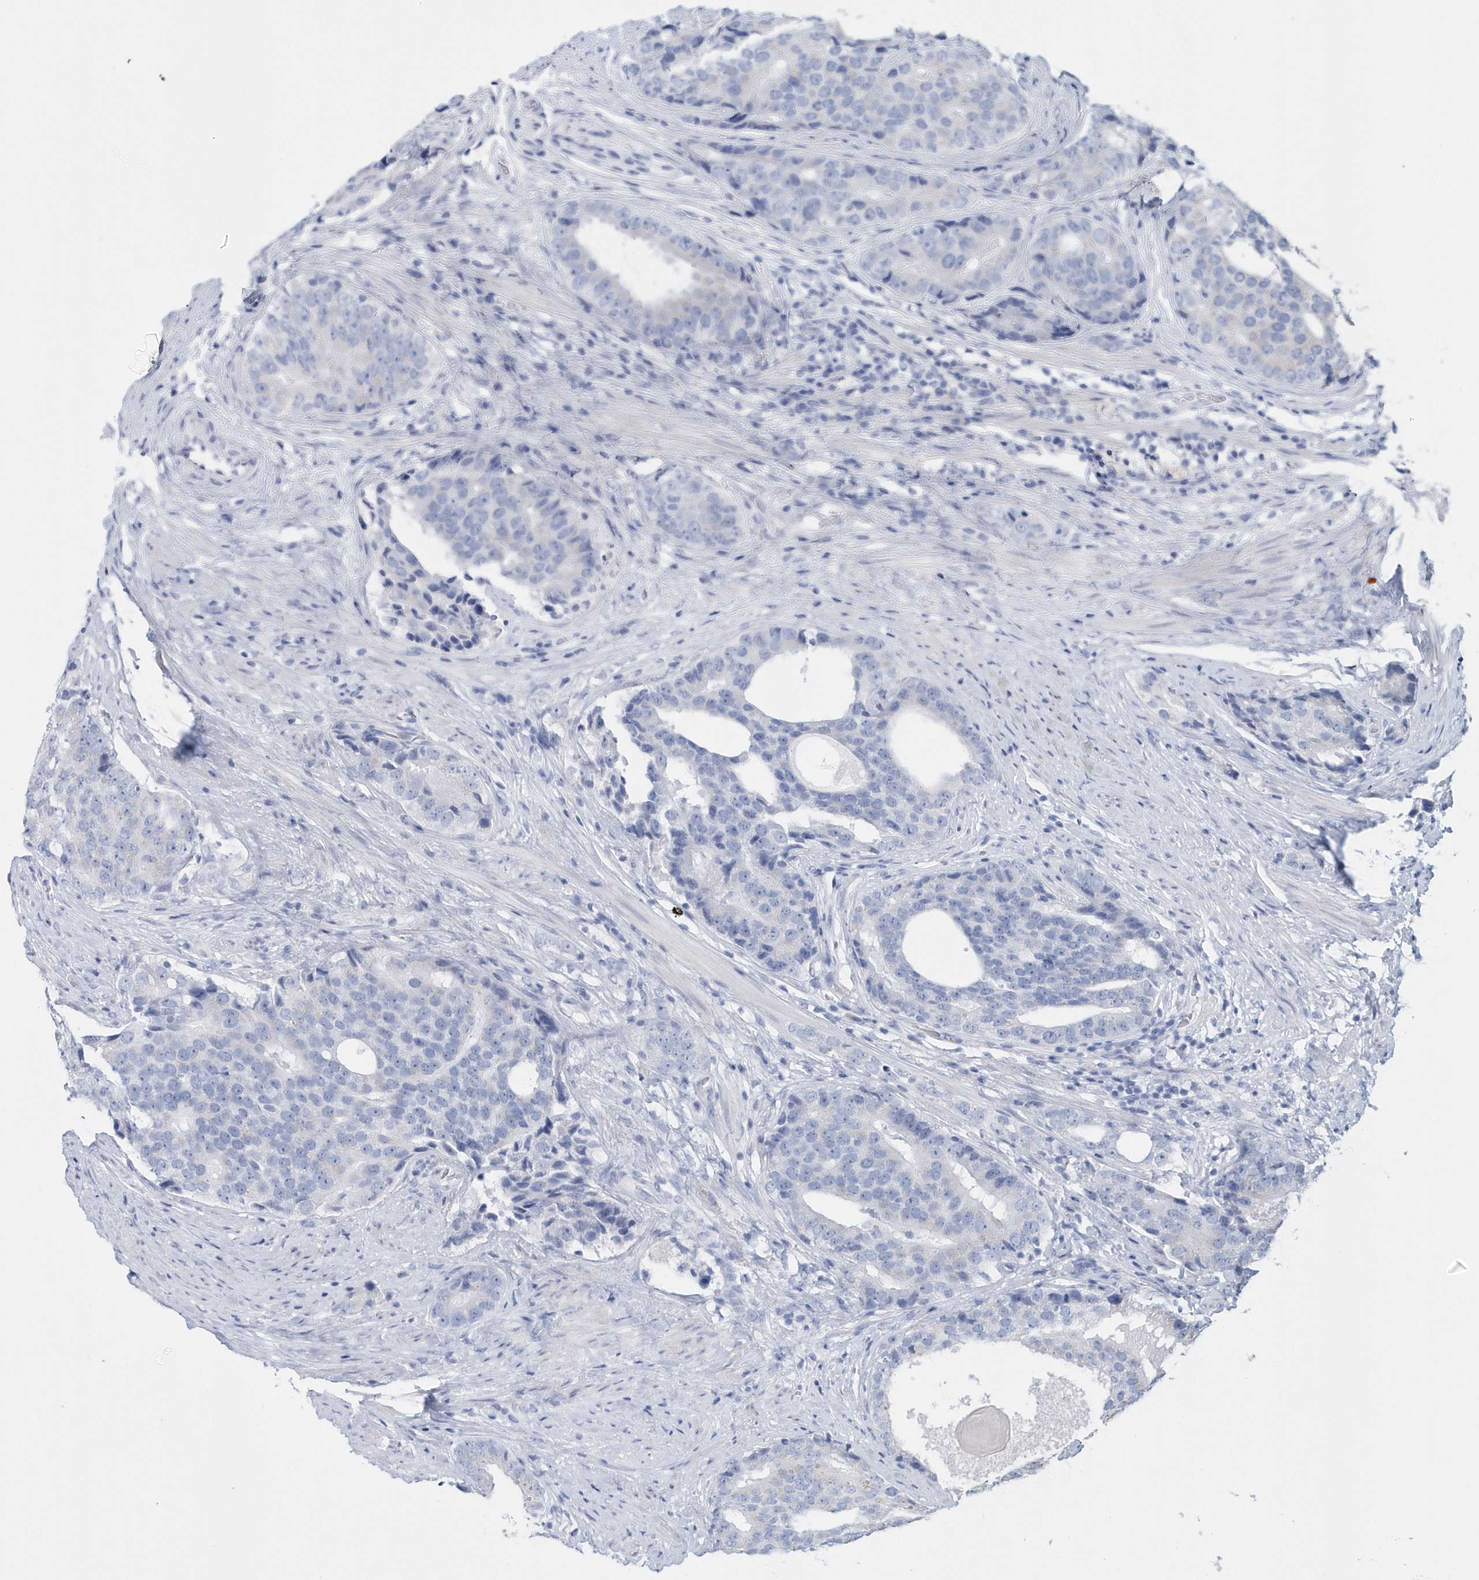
{"staining": {"intensity": "negative", "quantity": "none", "location": "none"}, "tissue": "prostate cancer", "cell_type": "Tumor cells", "image_type": "cancer", "snomed": [{"axis": "morphology", "description": "Adenocarcinoma, High grade"}, {"axis": "topography", "description": "Prostate"}], "caption": "Immunohistochemistry histopathology image of prostate cancer (high-grade adenocarcinoma) stained for a protein (brown), which shows no expression in tumor cells. The staining is performed using DAB brown chromogen with nuclei counter-stained in using hematoxylin.", "gene": "SPATA18", "patient": {"sex": "male", "age": 56}}